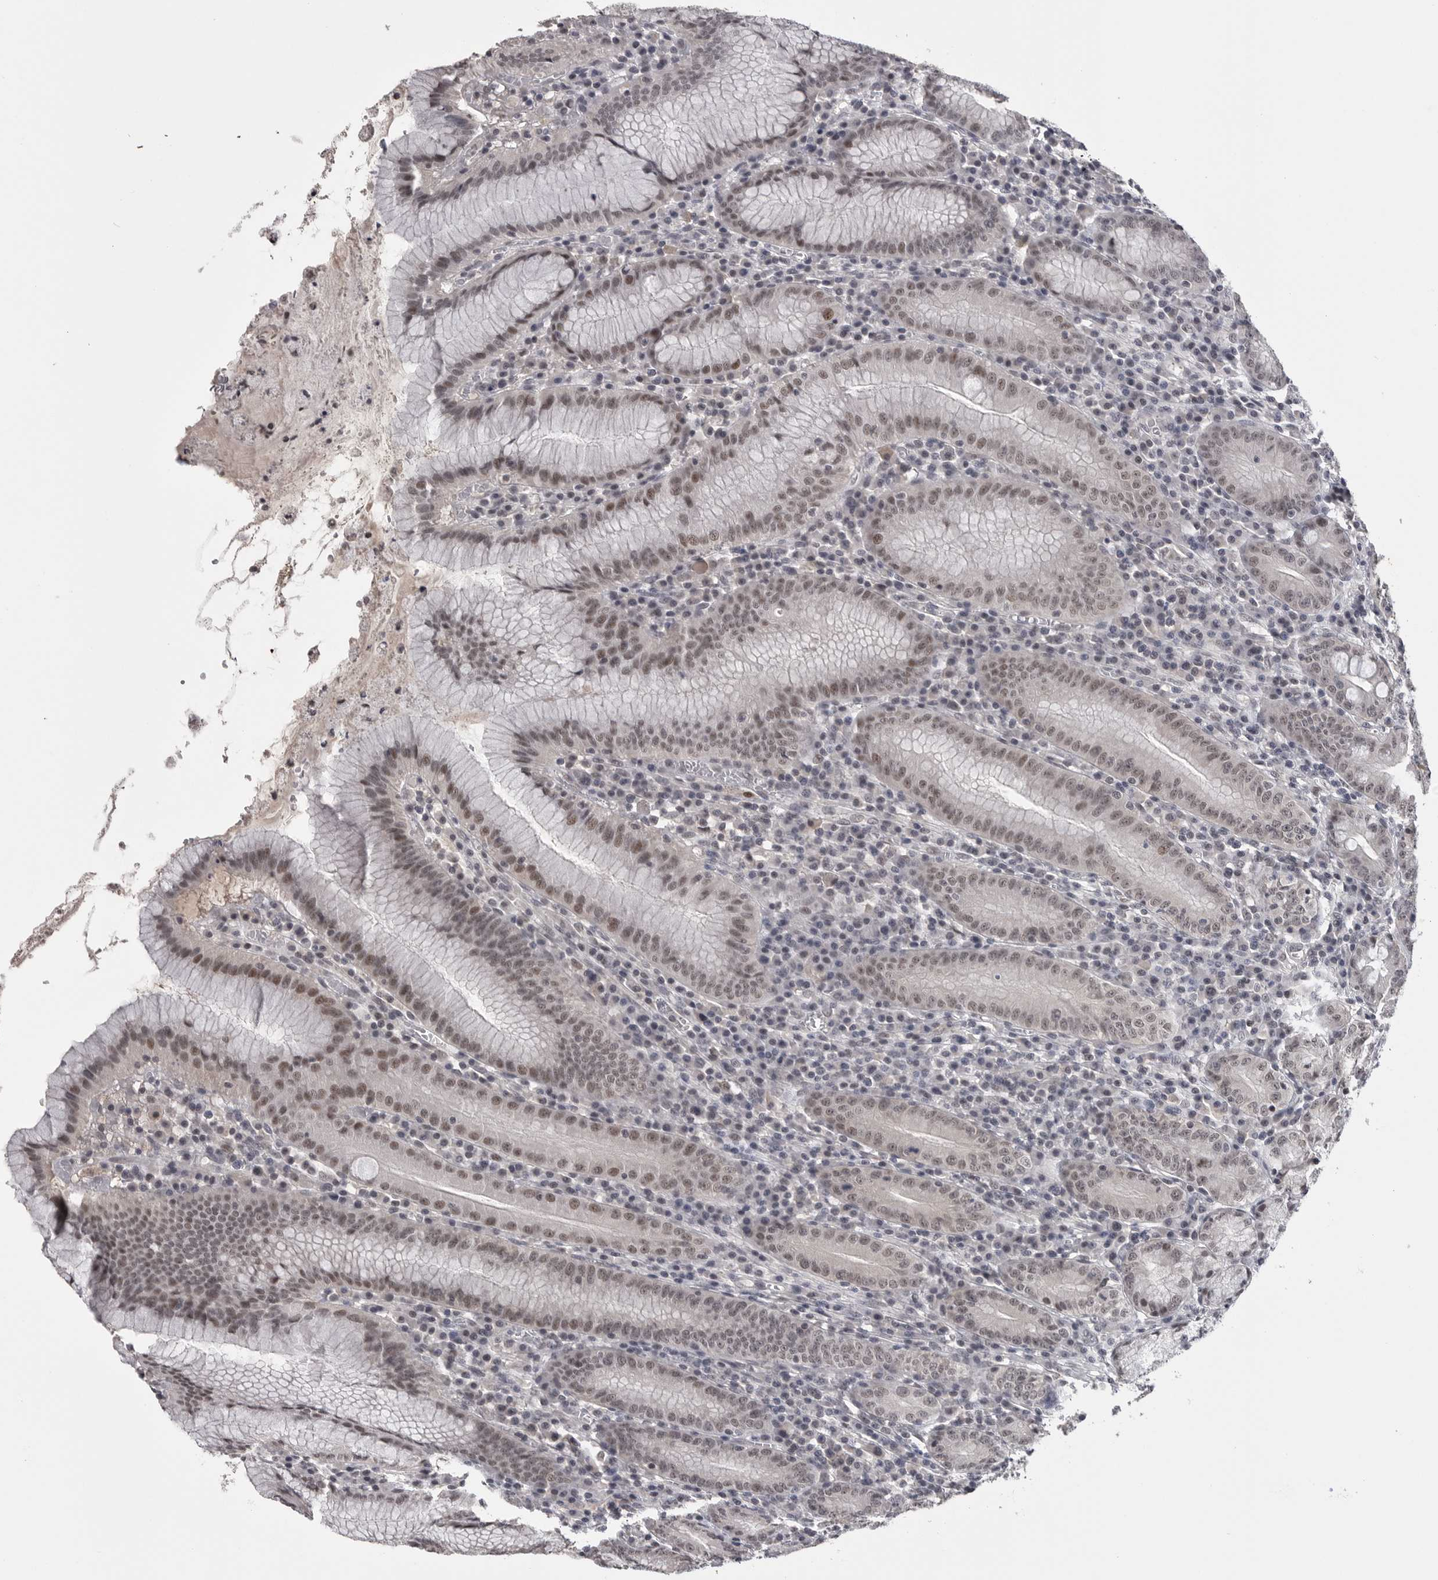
{"staining": {"intensity": "weak", "quantity": ">75%", "location": "nuclear"}, "tissue": "stomach", "cell_type": "Glandular cells", "image_type": "normal", "snomed": [{"axis": "morphology", "description": "Normal tissue, NOS"}, {"axis": "topography", "description": "Stomach"}], "caption": "IHC image of normal human stomach stained for a protein (brown), which shows low levels of weak nuclear positivity in approximately >75% of glandular cells.", "gene": "DLG2", "patient": {"sex": "male", "age": 55}}